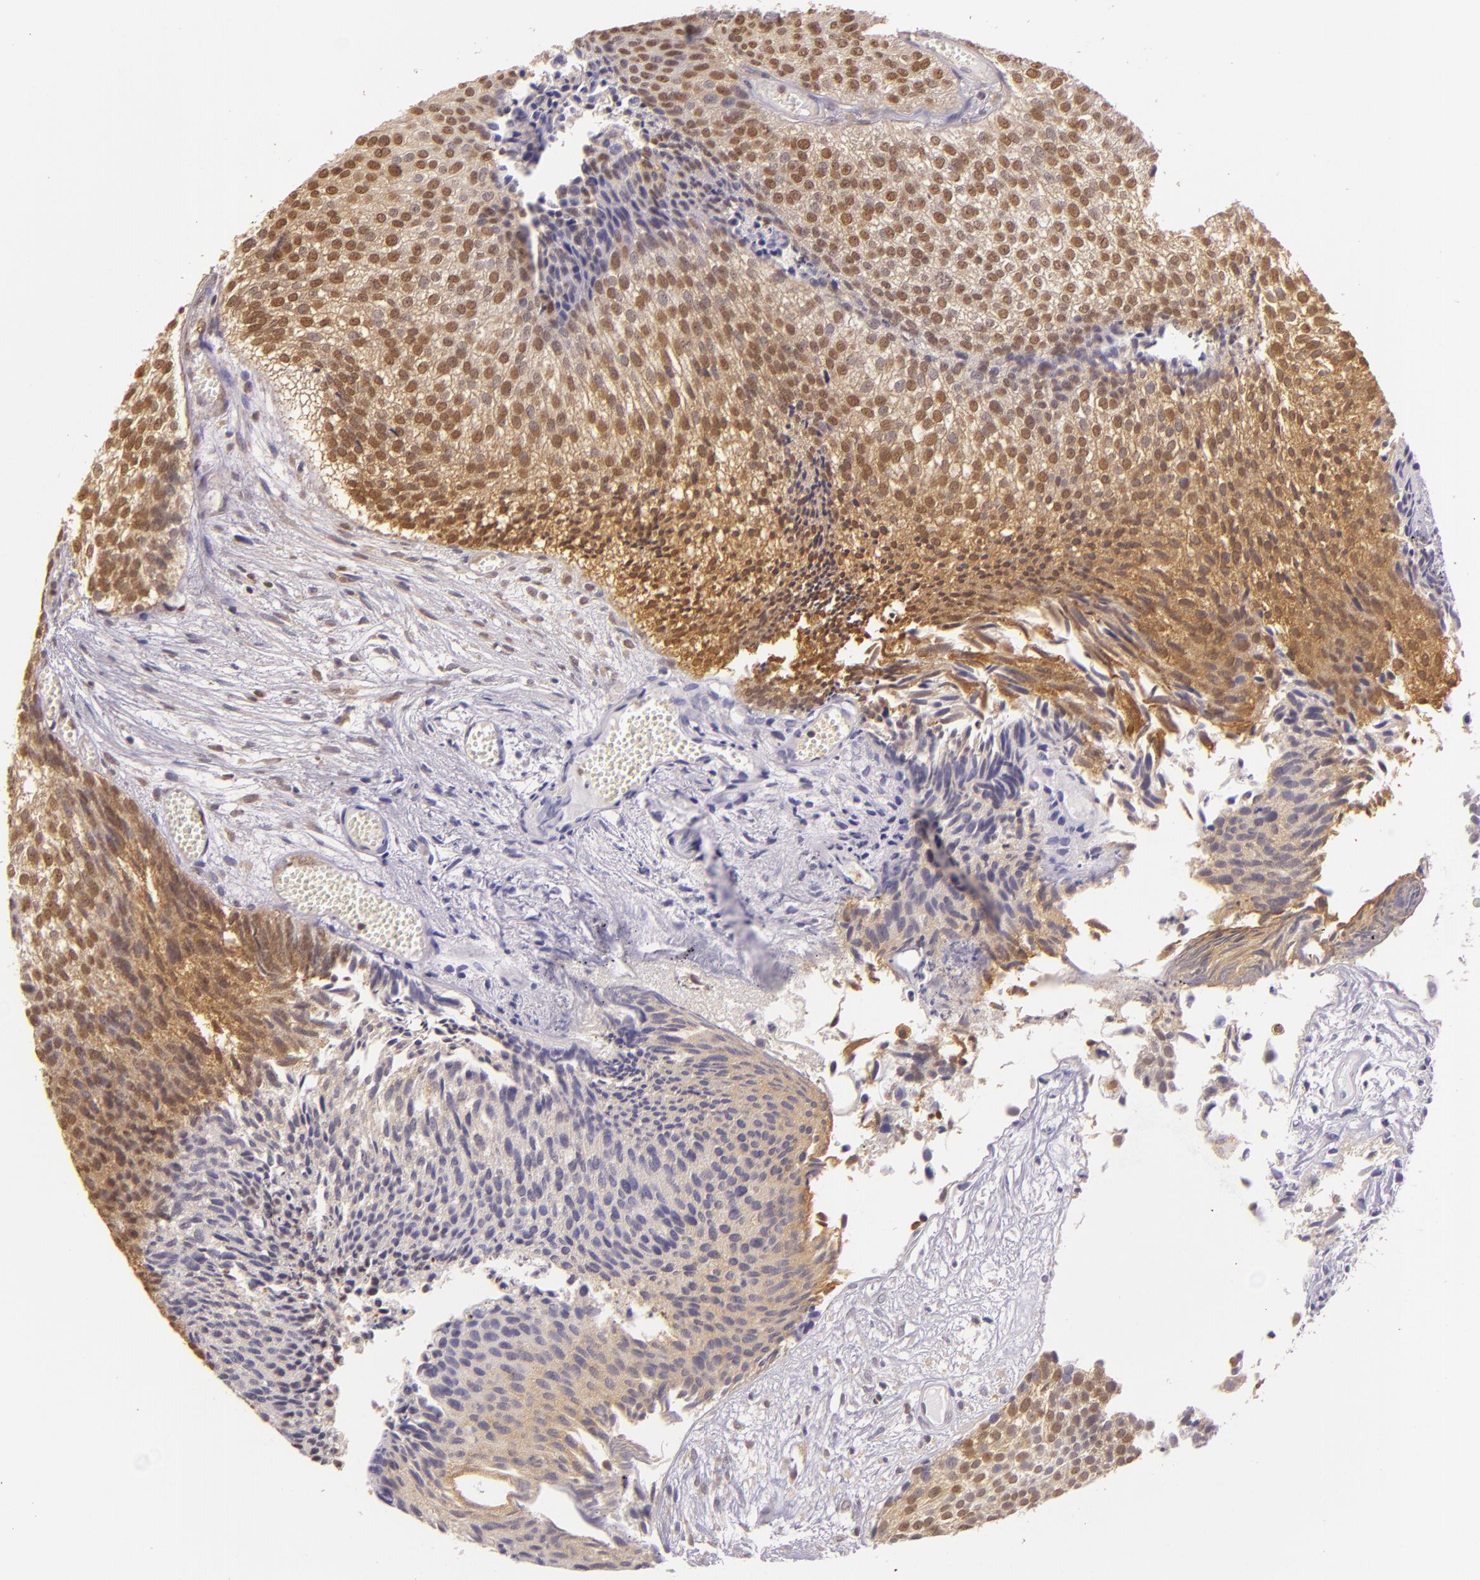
{"staining": {"intensity": "moderate", "quantity": ">75%", "location": "cytoplasmic/membranous,nuclear"}, "tissue": "urothelial cancer", "cell_type": "Tumor cells", "image_type": "cancer", "snomed": [{"axis": "morphology", "description": "Urothelial carcinoma, Low grade"}, {"axis": "topography", "description": "Urinary bladder"}], "caption": "Human urothelial cancer stained for a protein (brown) demonstrates moderate cytoplasmic/membranous and nuclear positive expression in approximately >75% of tumor cells.", "gene": "HSPA8", "patient": {"sex": "male", "age": 84}}